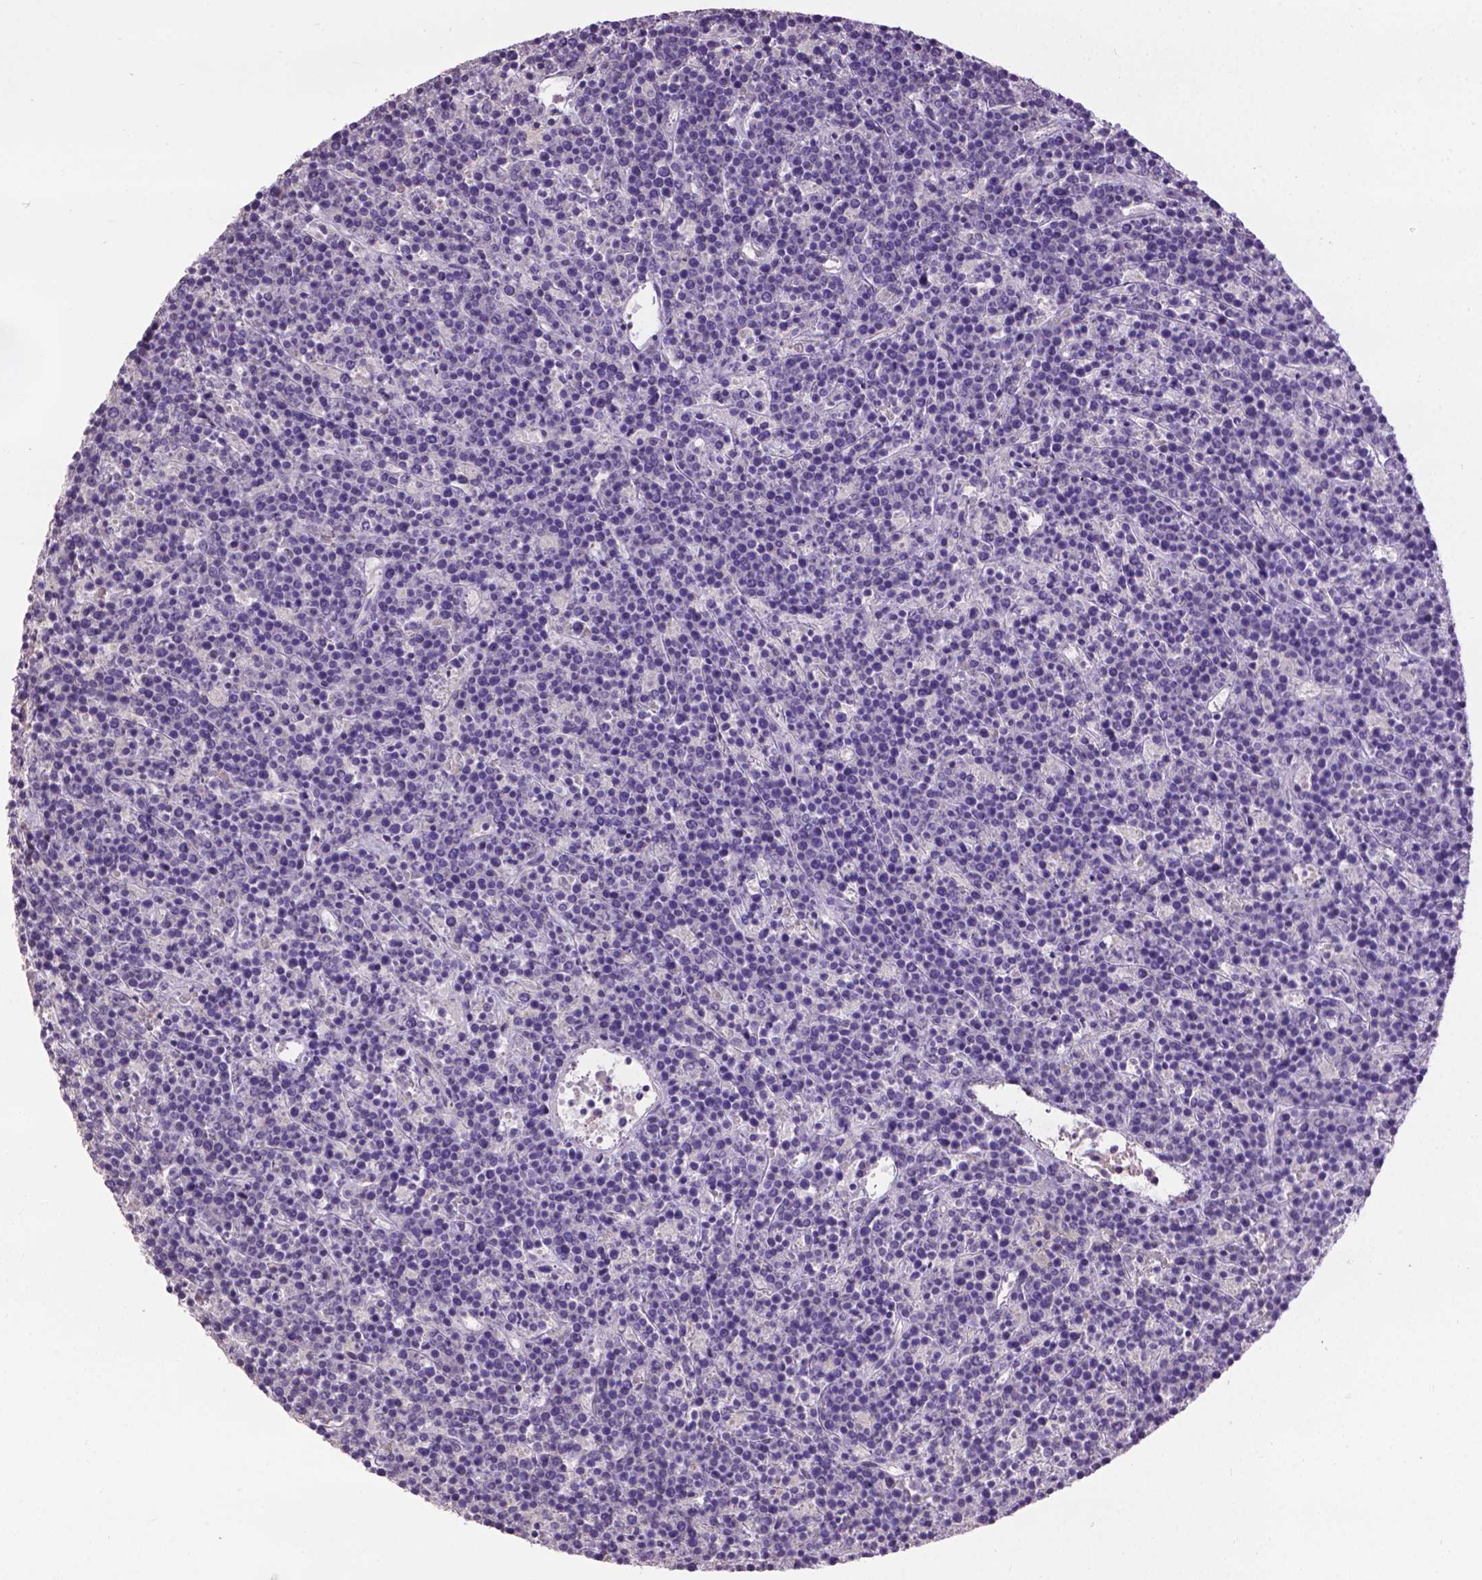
{"staining": {"intensity": "negative", "quantity": "none", "location": "none"}, "tissue": "lymphoma", "cell_type": "Tumor cells", "image_type": "cancer", "snomed": [{"axis": "morphology", "description": "Malignant lymphoma, non-Hodgkin's type, High grade"}, {"axis": "topography", "description": "Ovary"}], "caption": "The immunohistochemistry (IHC) histopathology image has no significant expression in tumor cells of lymphoma tissue.", "gene": "CPM", "patient": {"sex": "female", "age": 56}}